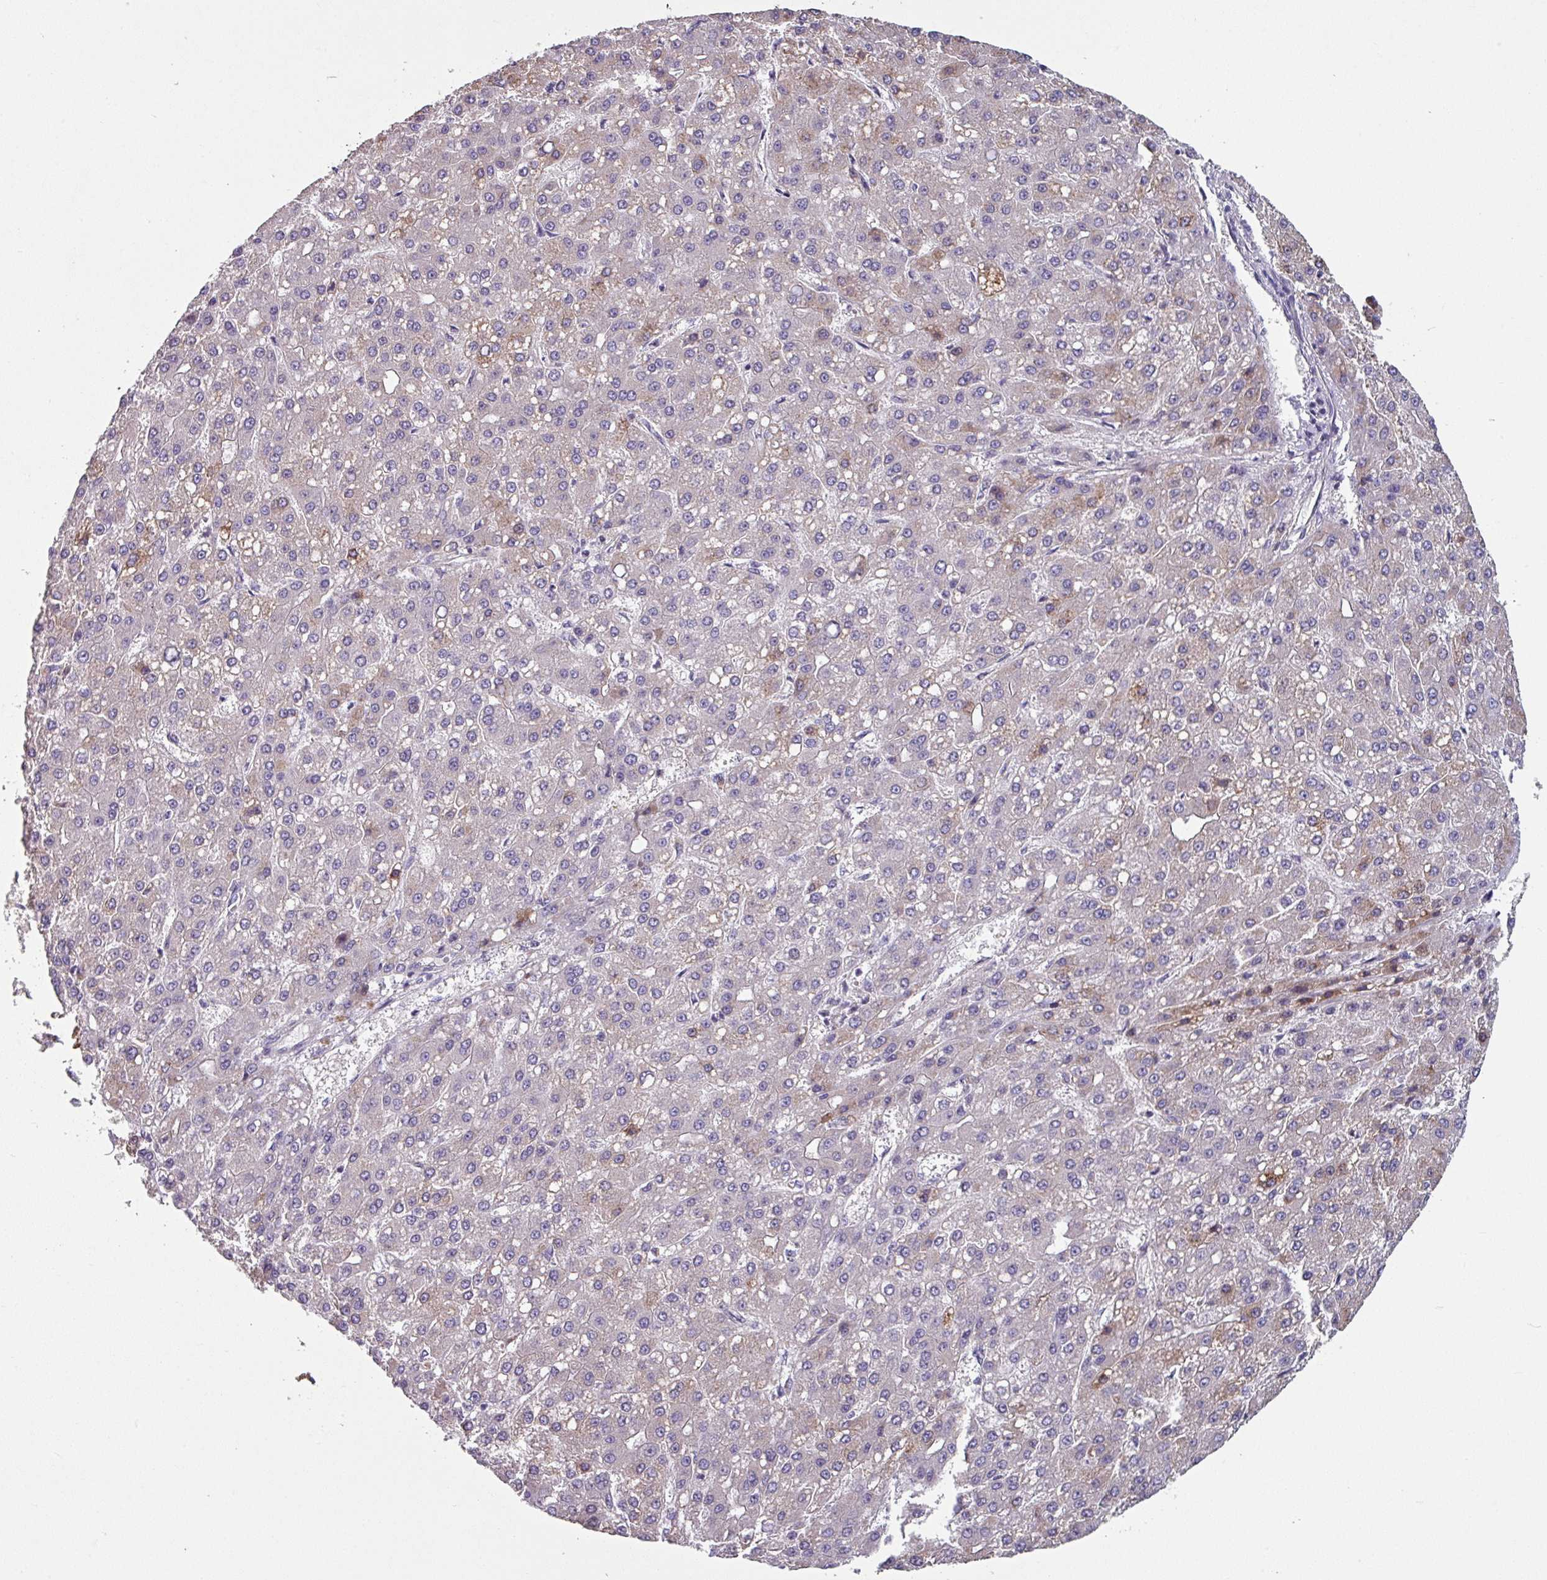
{"staining": {"intensity": "weak", "quantity": "<25%", "location": "cytoplasmic/membranous"}, "tissue": "liver cancer", "cell_type": "Tumor cells", "image_type": "cancer", "snomed": [{"axis": "morphology", "description": "Carcinoma, Hepatocellular, NOS"}, {"axis": "topography", "description": "Liver"}], "caption": "Immunohistochemistry photomicrograph of neoplastic tissue: human liver hepatocellular carcinoma stained with DAB exhibits no significant protein expression in tumor cells. The staining is performed using DAB brown chromogen with nuclei counter-stained in using hematoxylin.", "gene": "TMEM132A", "patient": {"sex": "male", "age": 67}}